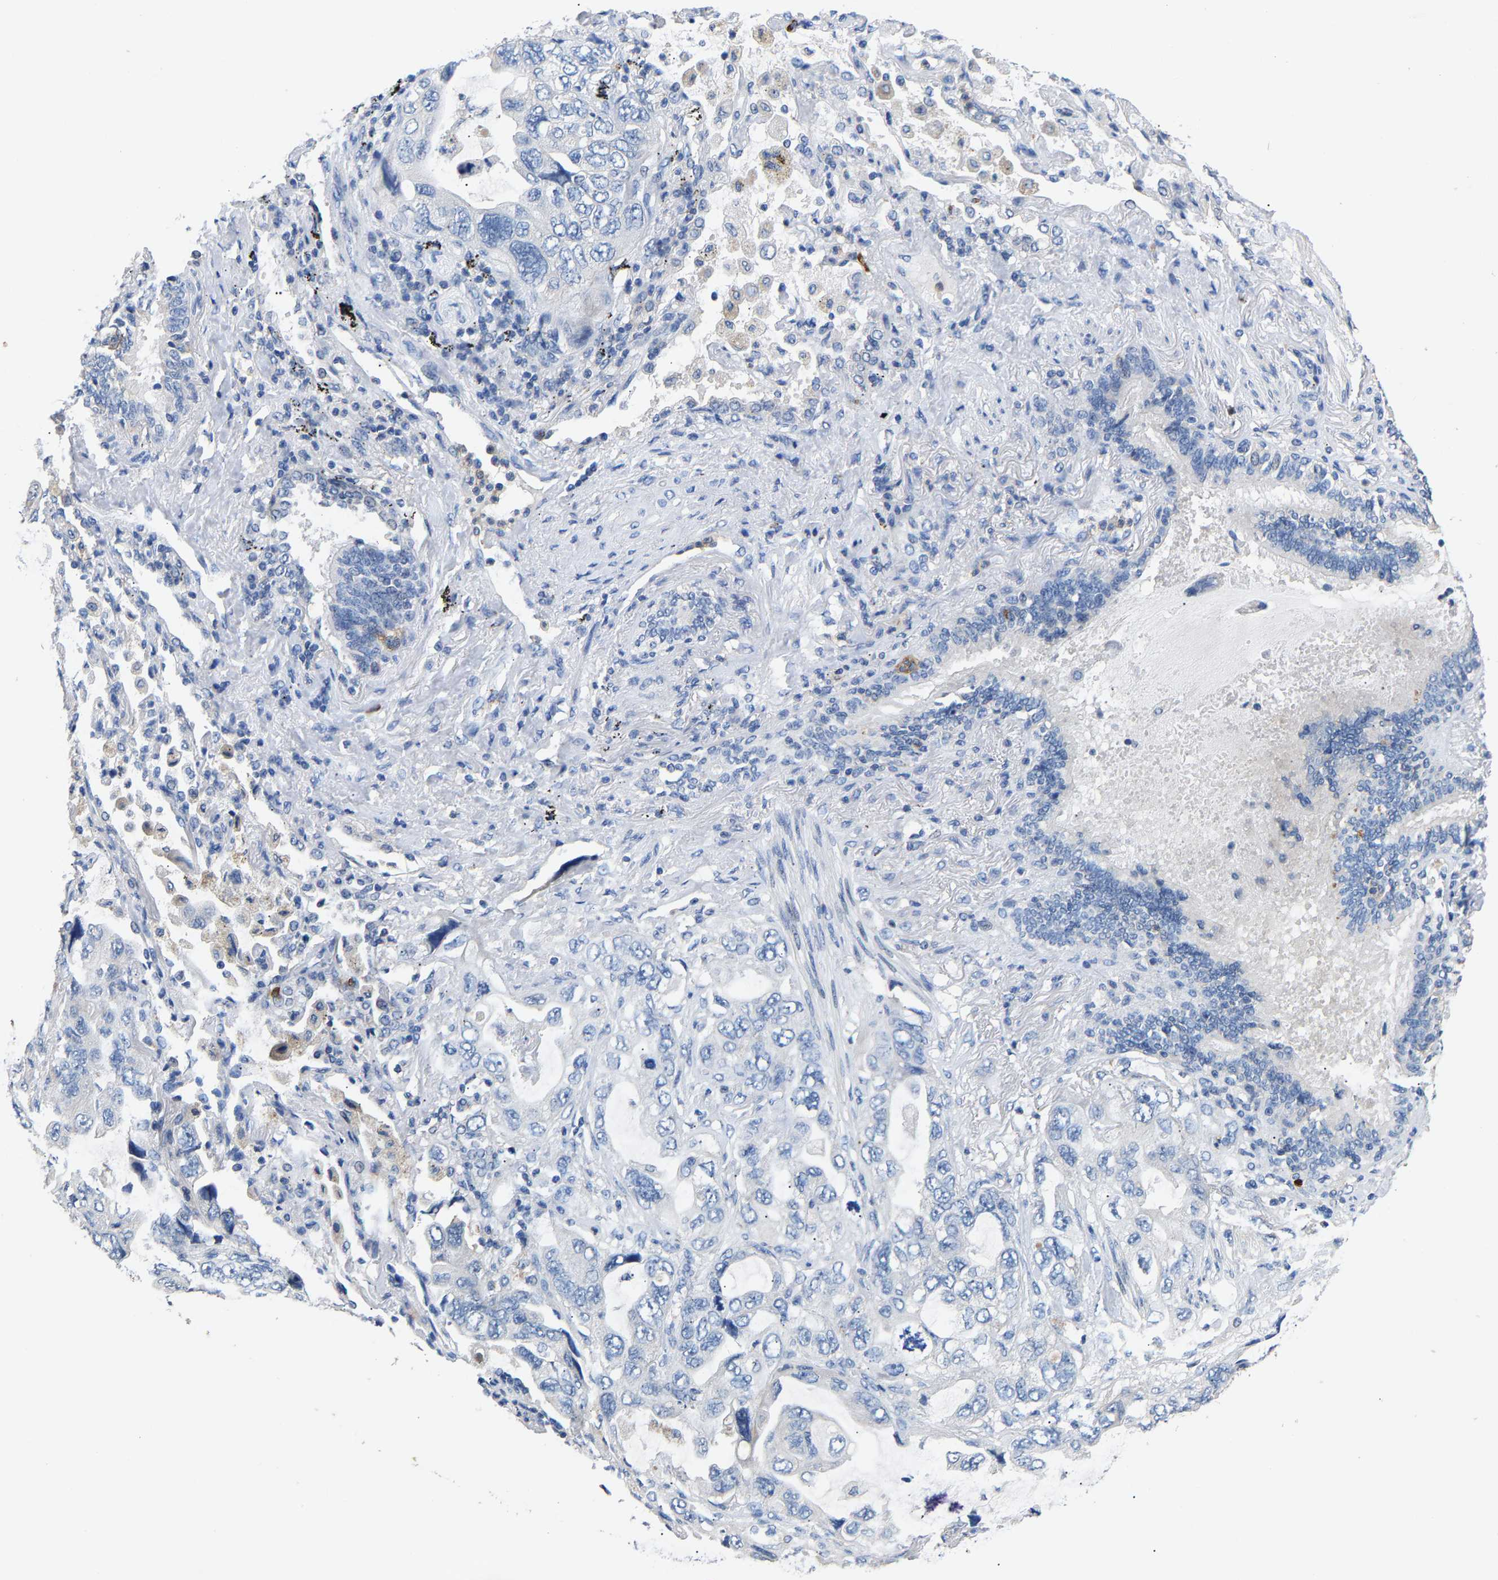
{"staining": {"intensity": "negative", "quantity": "none", "location": "none"}, "tissue": "lung cancer", "cell_type": "Tumor cells", "image_type": "cancer", "snomed": [{"axis": "morphology", "description": "Squamous cell carcinoma, NOS"}, {"axis": "topography", "description": "Lung"}], "caption": "Tumor cells show no significant protein staining in lung squamous cell carcinoma.", "gene": "CCDC171", "patient": {"sex": "female", "age": 73}}